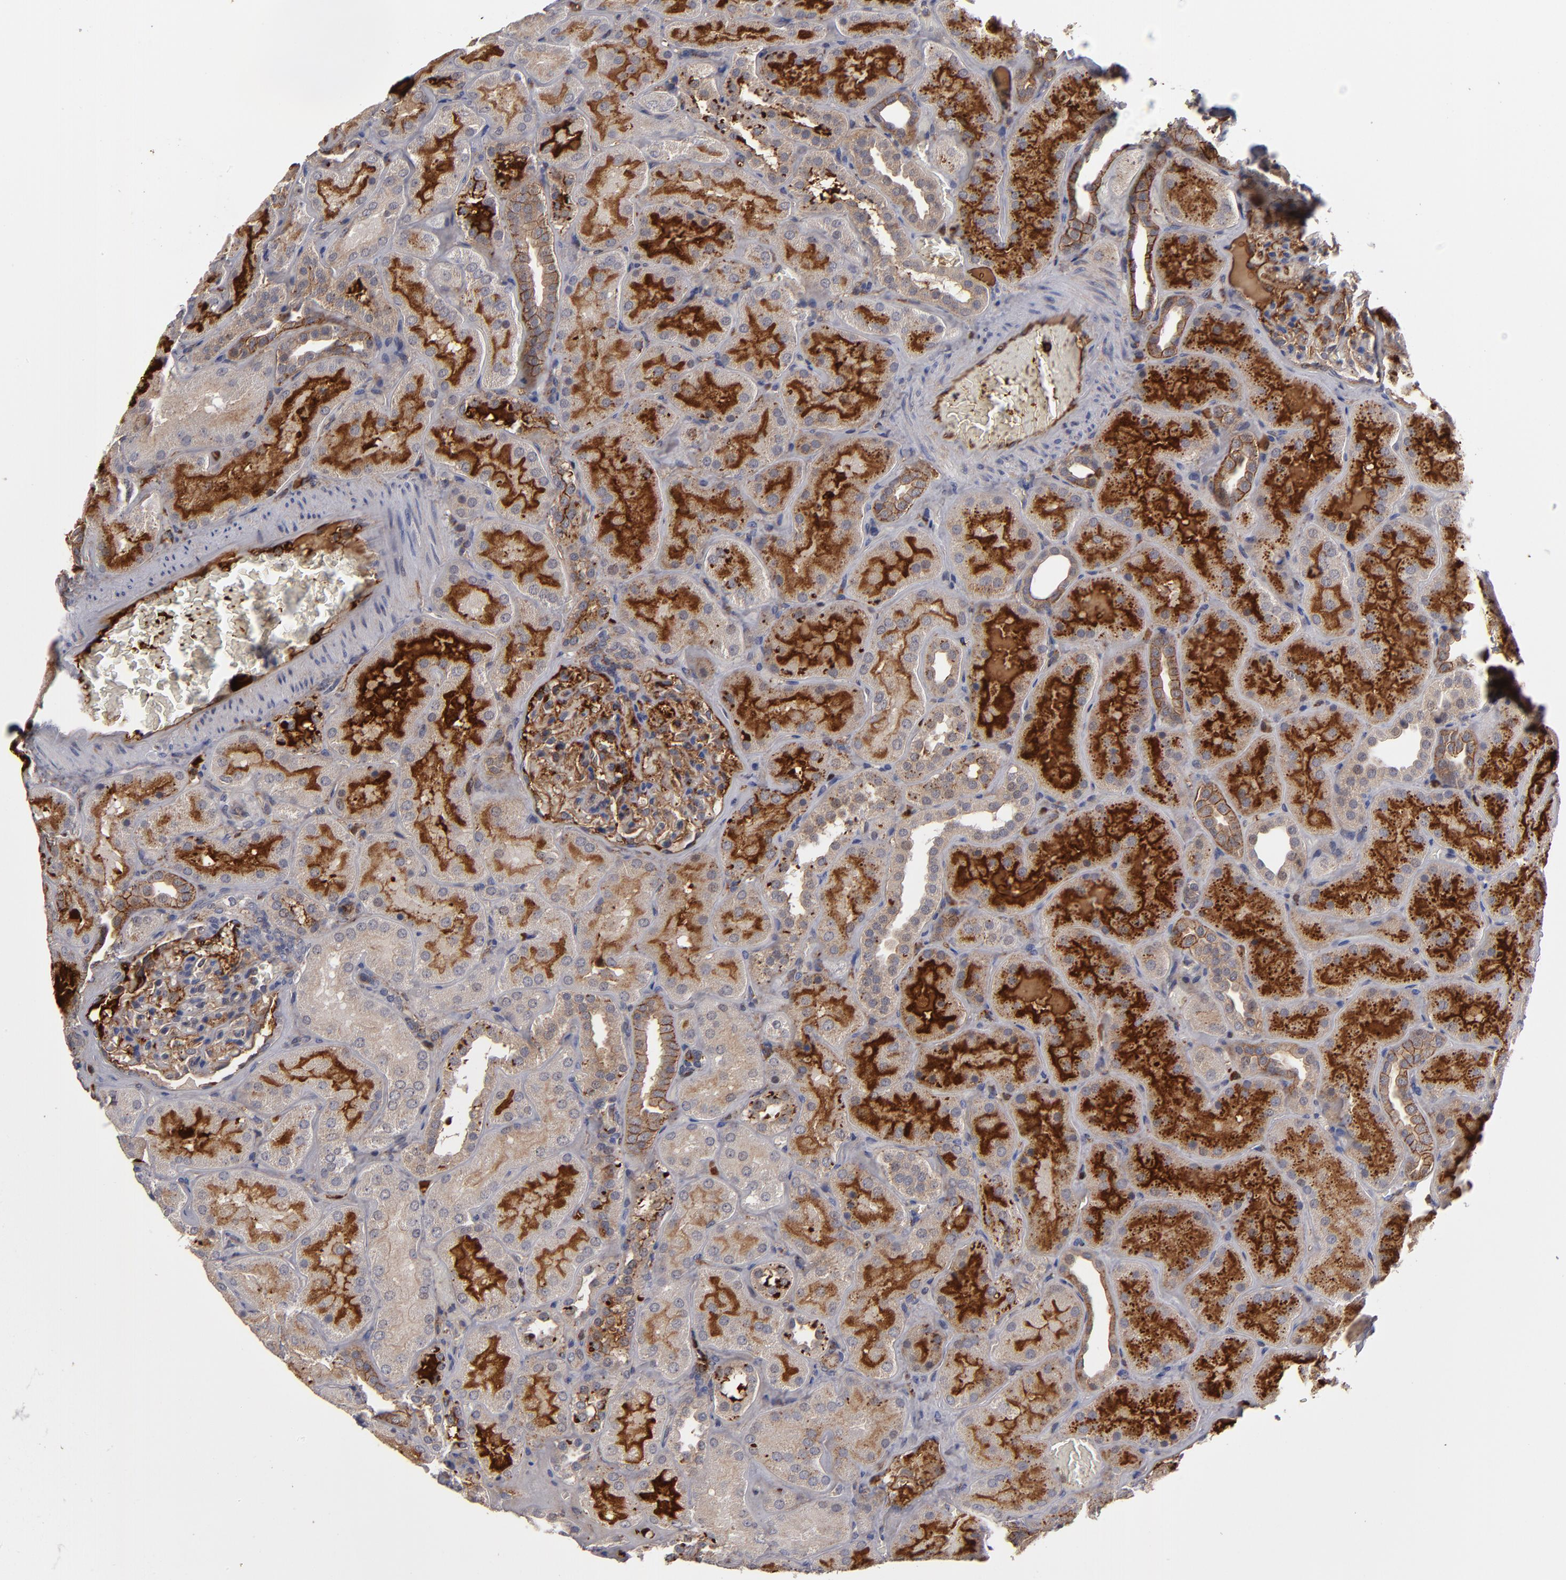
{"staining": {"intensity": "strong", "quantity": ">75%", "location": "cytoplasmic/membranous"}, "tissue": "kidney", "cell_type": "Cells in glomeruli", "image_type": "normal", "snomed": [{"axis": "morphology", "description": "Normal tissue, NOS"}, {"axis": "topography", "description": "Kidney"}], "caption": "This image exhibits immunohistochemistry staining of benign human kidney, with high strong cytoplasmic/membranous positivity in approximately >75% of cells in glomeruli.", "gene": "EXD2", "patient": {"sex": "male", "age": 28}}